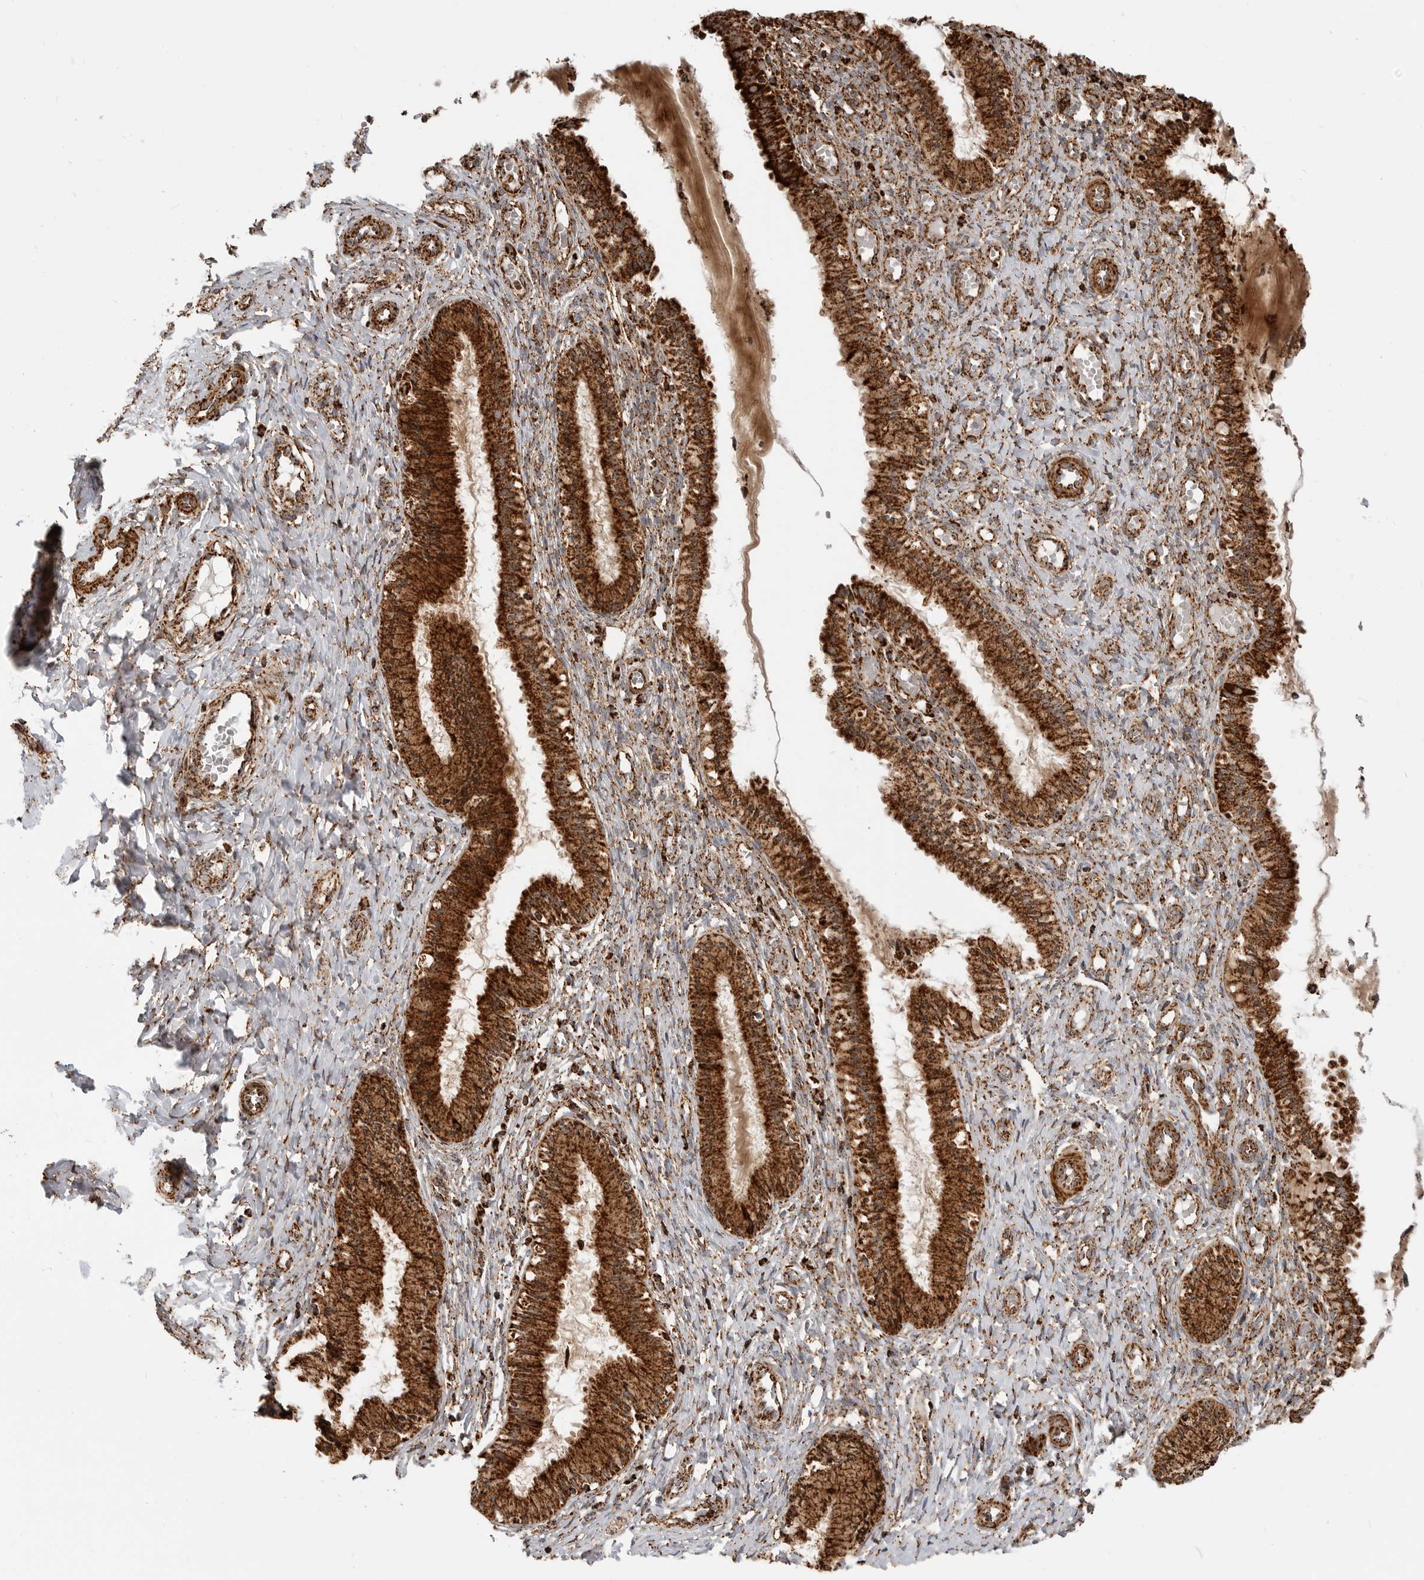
{"staining": {"intensity": "strong", "quantity": ">75%", "location": "cytoplasmic/membranous"}, "tissue": "cervix", "cell_type": "Glandular cells", "image_type": "normal", "snomed": [{"axis": "morphology", "description": "Normal tissue, NOS"}, {"axis": "topography", "description": "Cervix"}], "caption": "High-magnification brightfield microscopy of unremarkable cervix stained with DAB (3,3'-diaminobenzidine) (brown) and counterstained with hematoxylin (blue). glandular cells exhibit strong cytoplasmic/membranous staining is identified in about>75% of cells.", "gene": "BMP2K", "patient": {"sex": "female", "age": 27}}